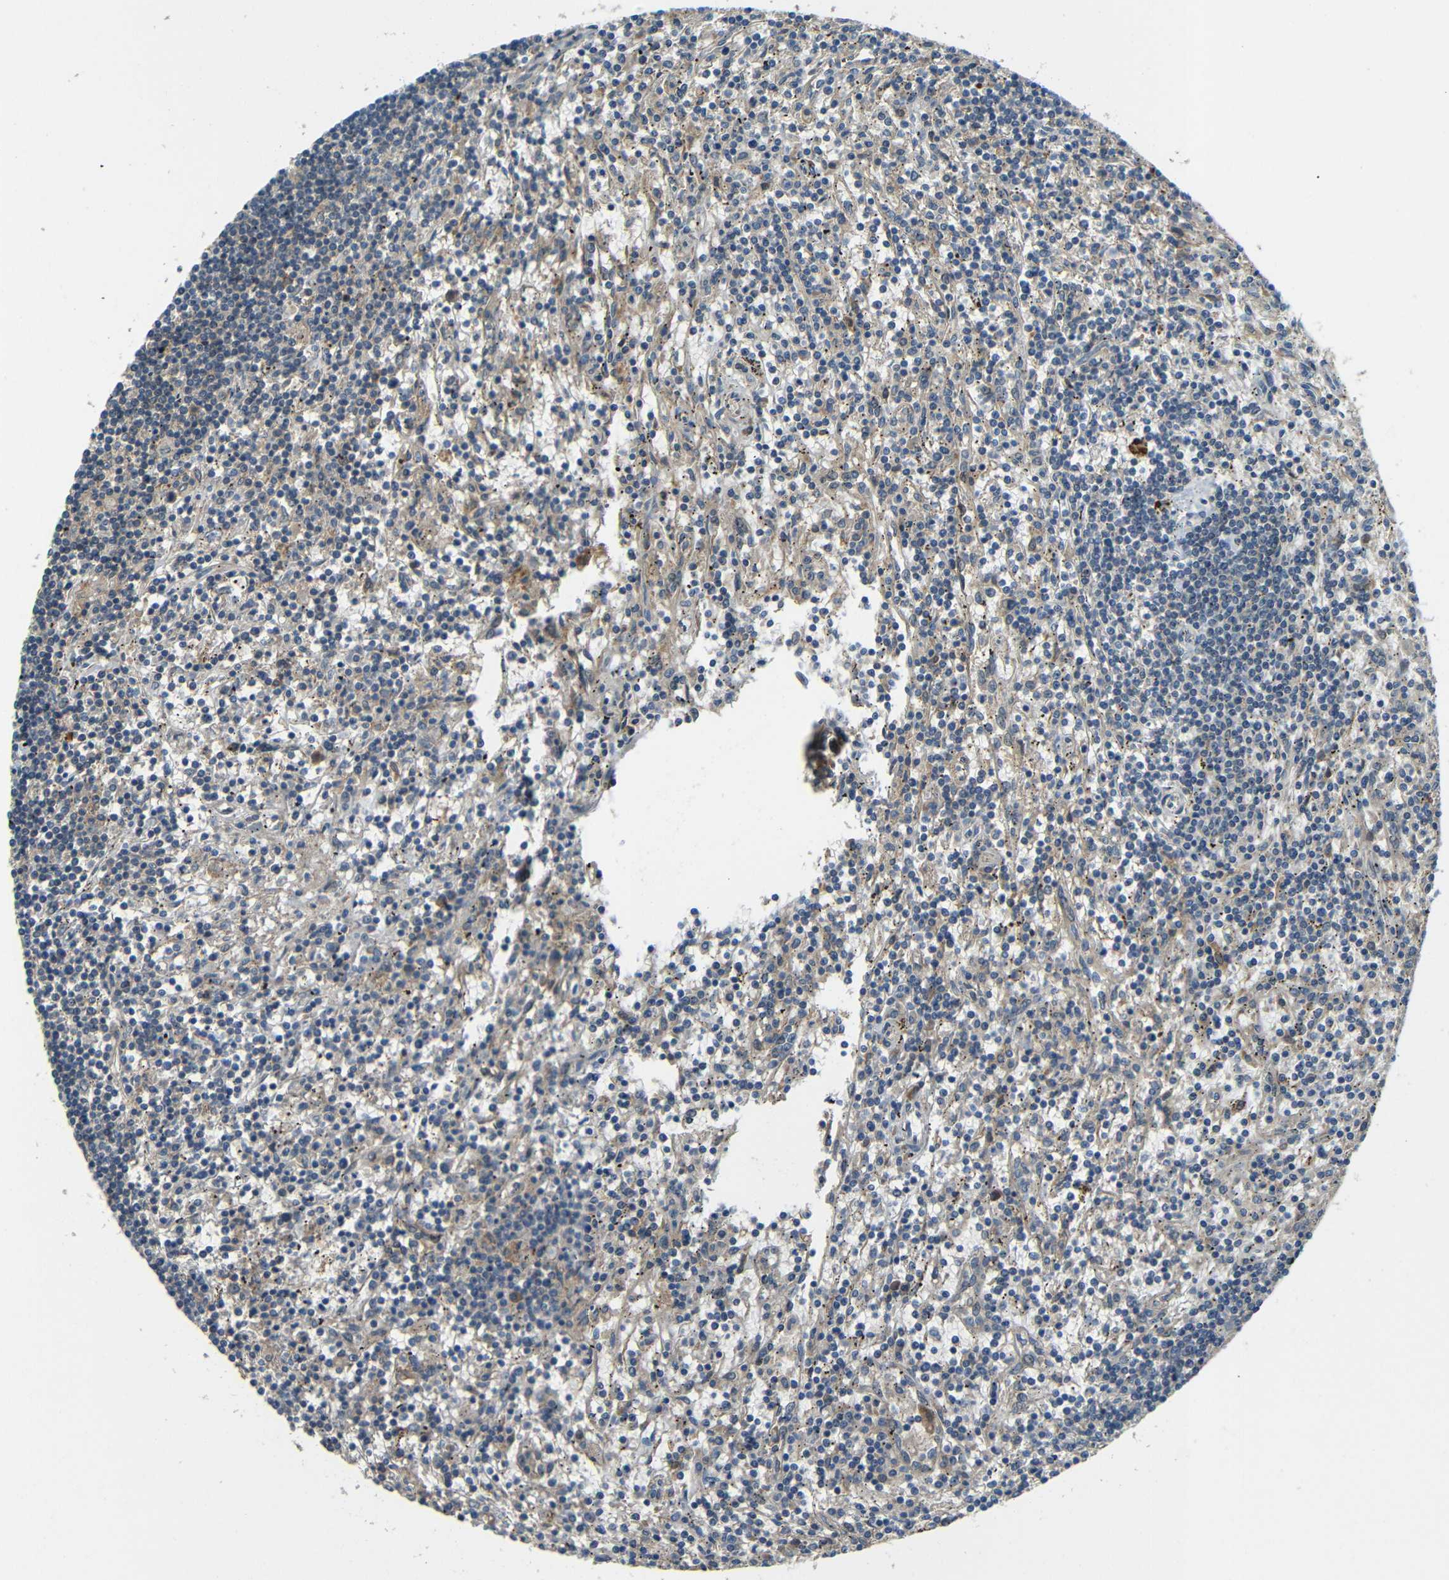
{"staining": {"intensity": "negative", "quantity": "none", "location": "none"}, "tissue": "lymphoma", "cell_type": "Tumor cells", "image_type": "cancer", "snomed": [{"axis": "morphology", "description": "Malignant lymphoma, non-Hodgkin's type, Low grade"}, {"axis": "topography", "description": "Spleen"}], "caption": "DAB (3,3'-diaminobenzidine) immunohistochemical staining of malignant lymphoma, non-Hodgkin's type (low-grade) demonstrates no significant expression in tumor cells.", "gene": "FNDC3A", "patient": {"sex": "male", "age": 76}}